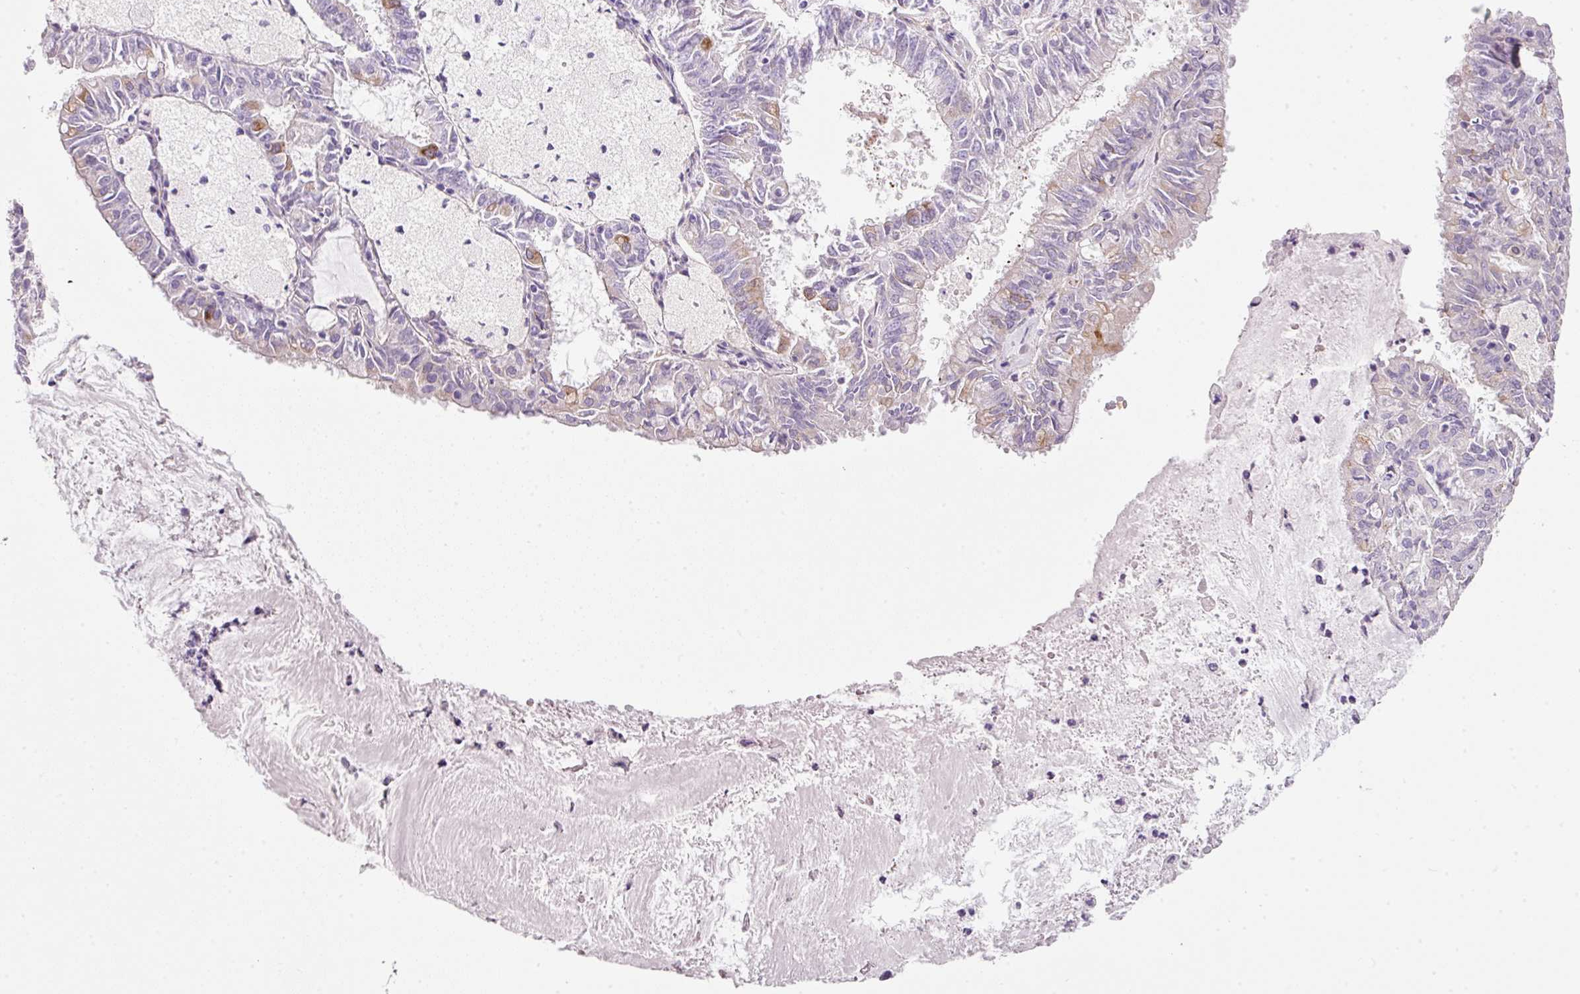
{"staining": {"intensity": "moderate", "quantity": "<25%", "location": "cytoplasmic/membranous"}, "tissue": "endometrial cancer", "cell_type": "Tumor cells", "image_type": "cancer", "snomed": [{"axis": "morphology", "description": "Adenocarcinoma, NOS"}, {"axis": "topography", "description": "Endometrium"}], "caption": "Immunohistochemical staining of human endometrial cancer reveals moderate cytoplasmic/membranous protein positivity in approximately <25% of tumor cells. (DAB (3,3'-diaminobenzidine) IHC with brightfield microscopy, high magnification).", "gene": "SOS2", "patient": {"sex": "female", "age": 57}}